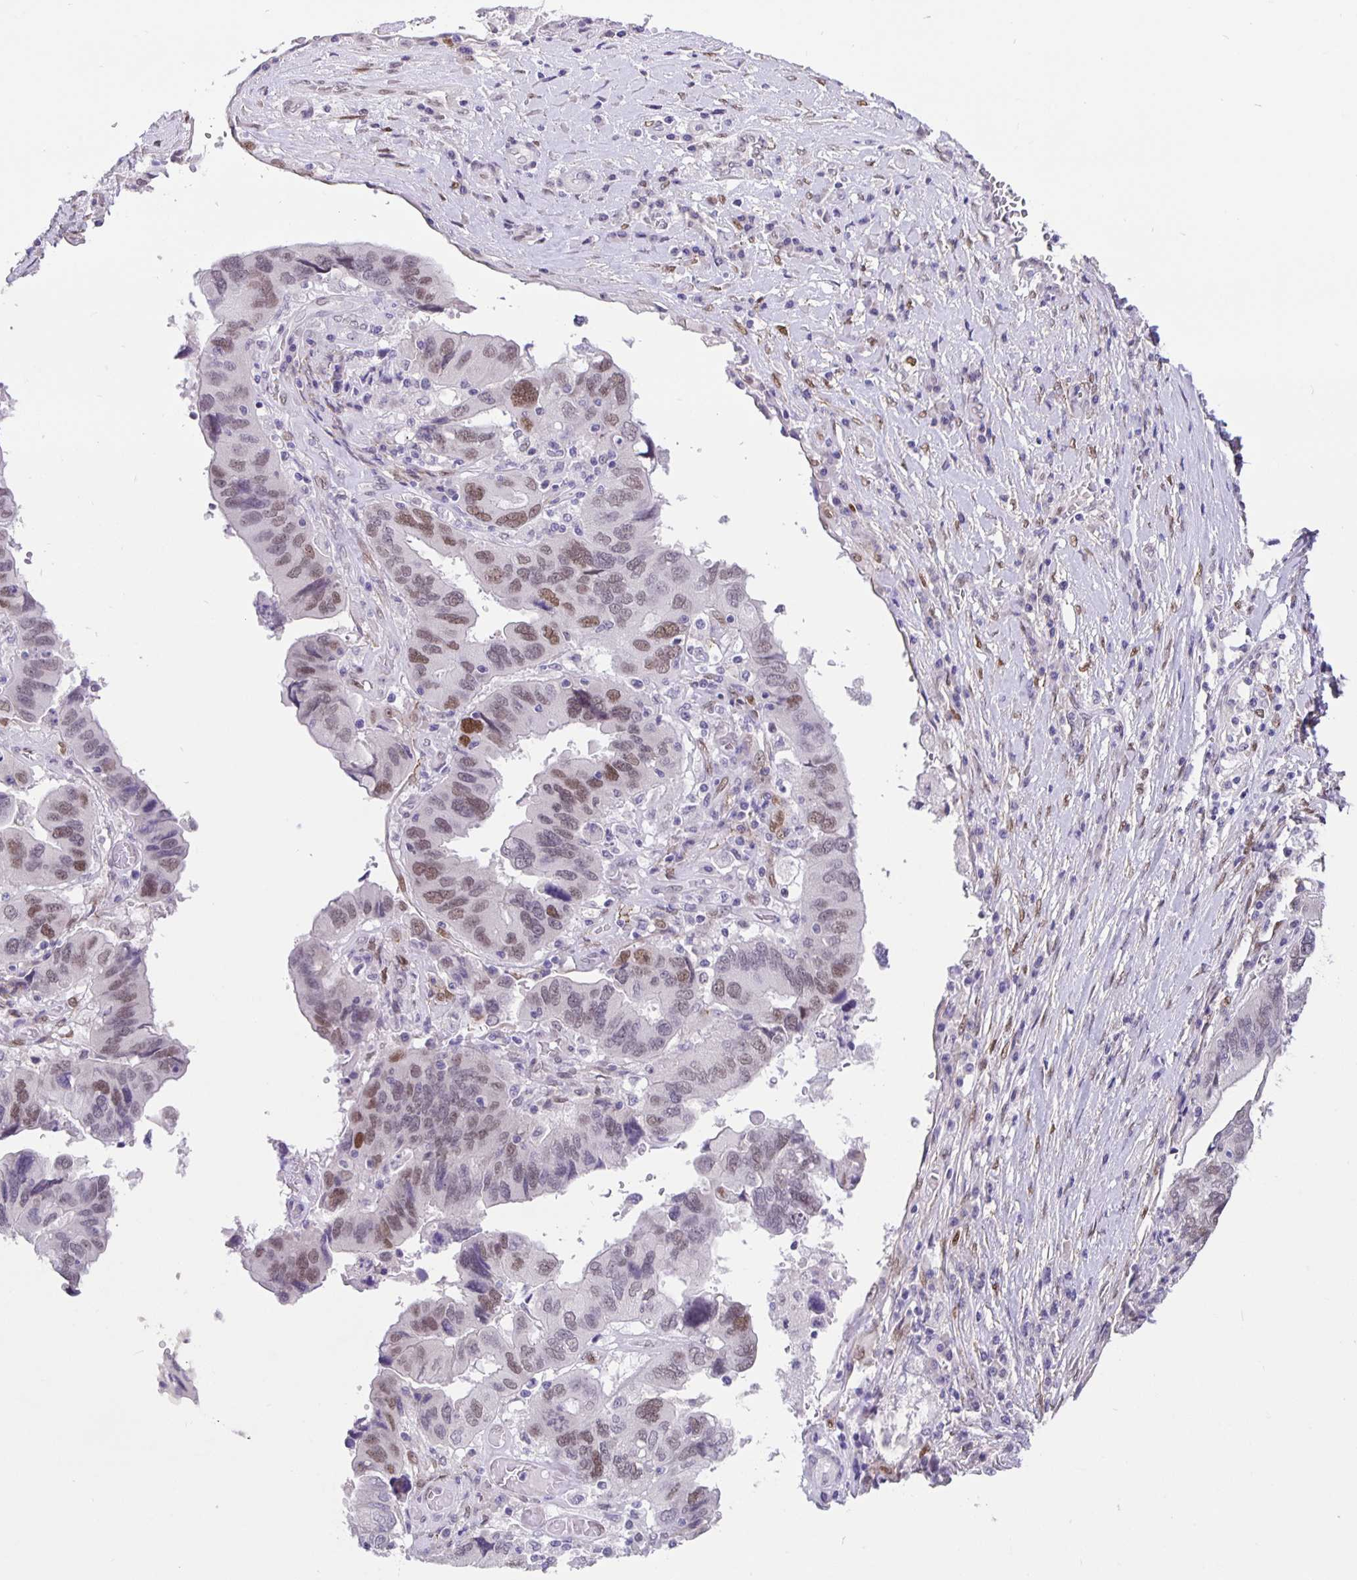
{"staining": {"intensity": "moderate", "quantity": "<25%", "location": "nuclear"}, "tissue": "ovarian cancer", "cell_type": "Tumor cells", "image_type": "cancer", "snomed": [{"axis": "morphology", "description": "Cystadenocarcinoma, serous, NOS"}, {"axis": "topography", "description": "Ovary"}], "caption": "The micrograph demonstrates a brown stain indicating the presence of a protein in the nuclear of tumor cells in ovarian cancer (serous cystadenocarcinoma).", "gene": "FOSL2", "patient": {"sex": "female", "age": 79}}